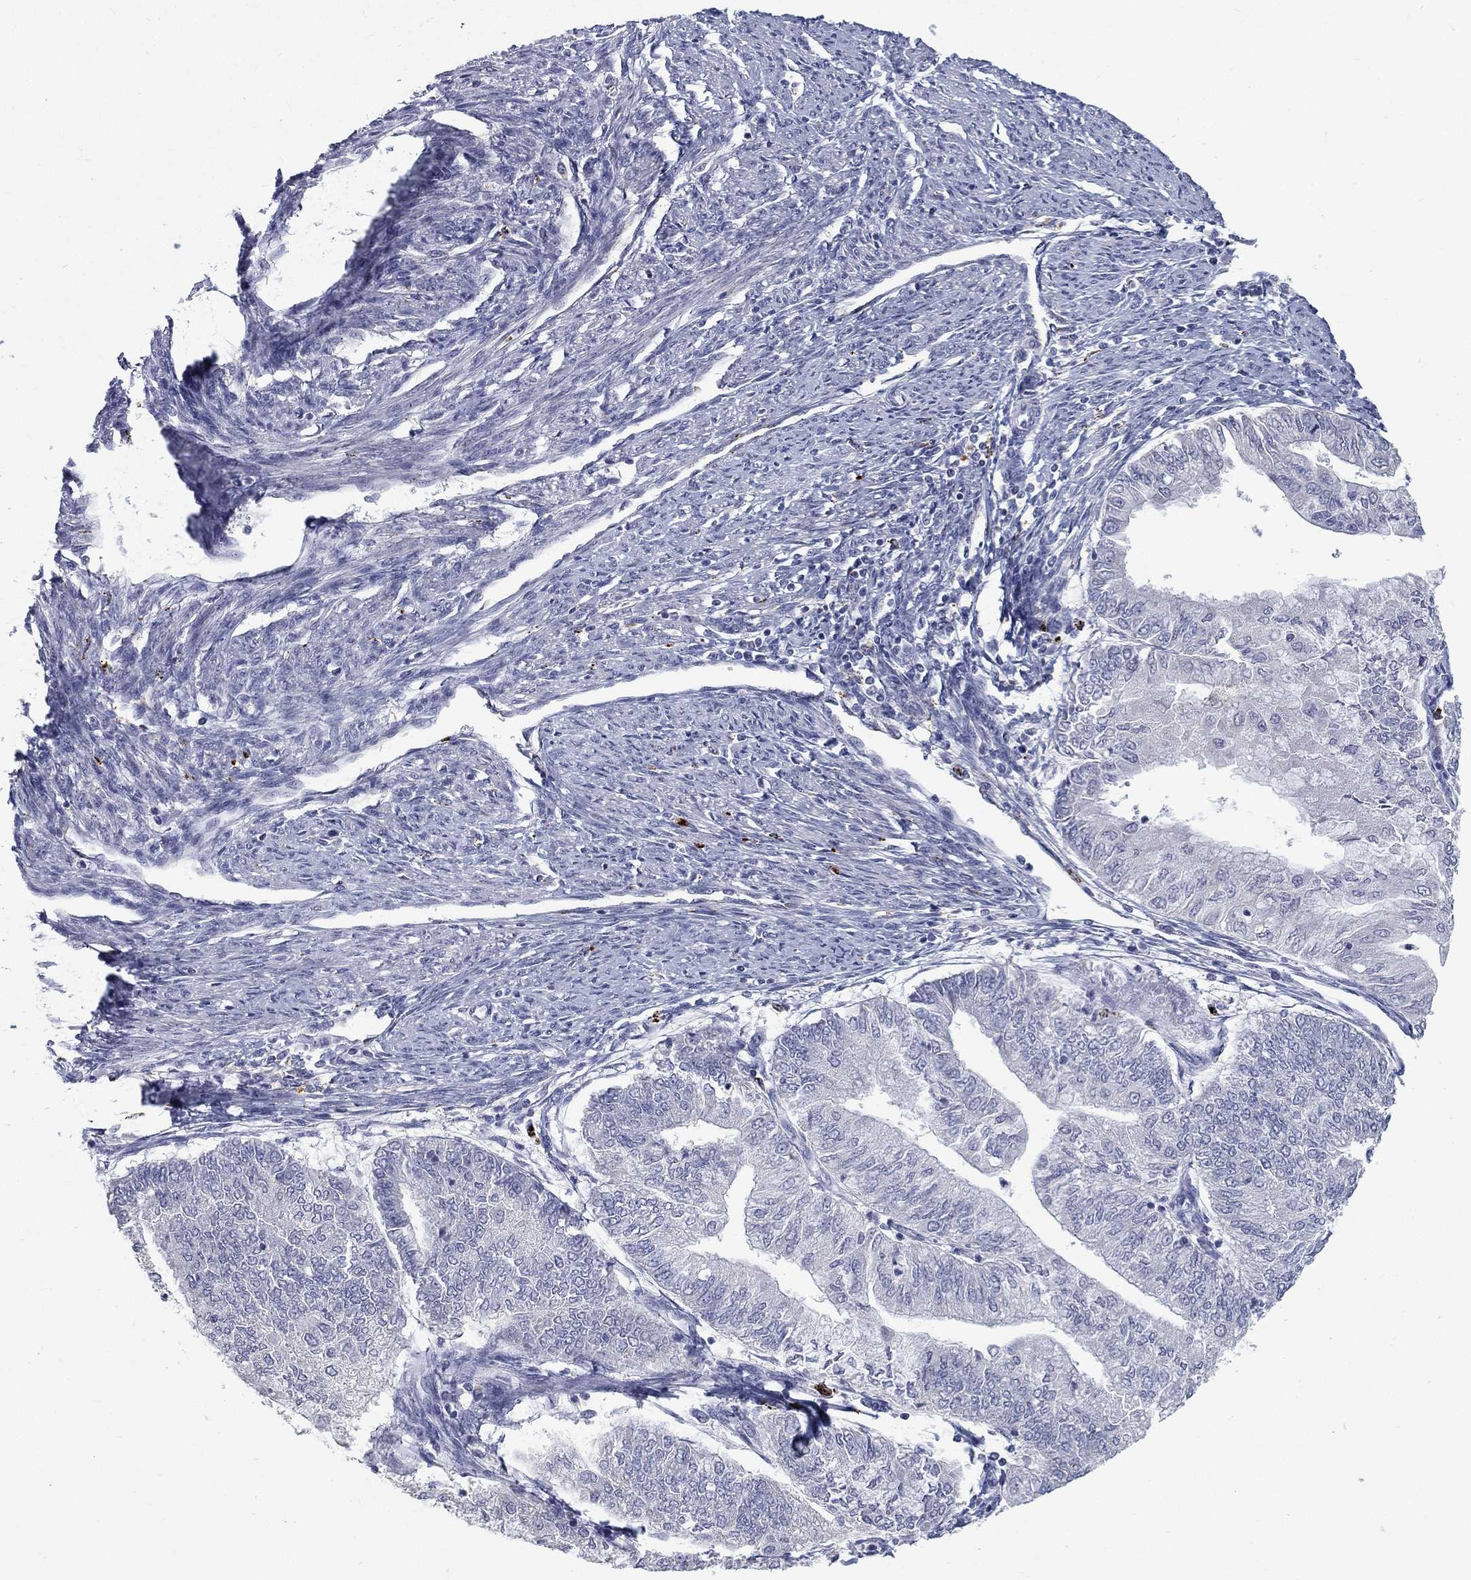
{"staining": {"intensity": "negative", "quantity": "none", "location": "none"}, "tissue": "endometrial cancer", "cell_type": "Tumor cells", "image_type": "cancer", "snomed": [{"axis": "morphology", "description": "Adenocarcinoma, NOS"}, {"axis": "topography", "description": "Endometrium"}], "caption": "Immunohistochemistry micrograph of human endometrial cancer (adenocarcinoma) stained for a protein (brown), which displays no staining in tumor cells. The staining is performed using DAB (3,3'-diaminobenzidine) brown chromogen with nuclei counter-stained in using hematoxylin.", "gene": "MTSS2", "patient": {"sex": "female", "age": 59}}